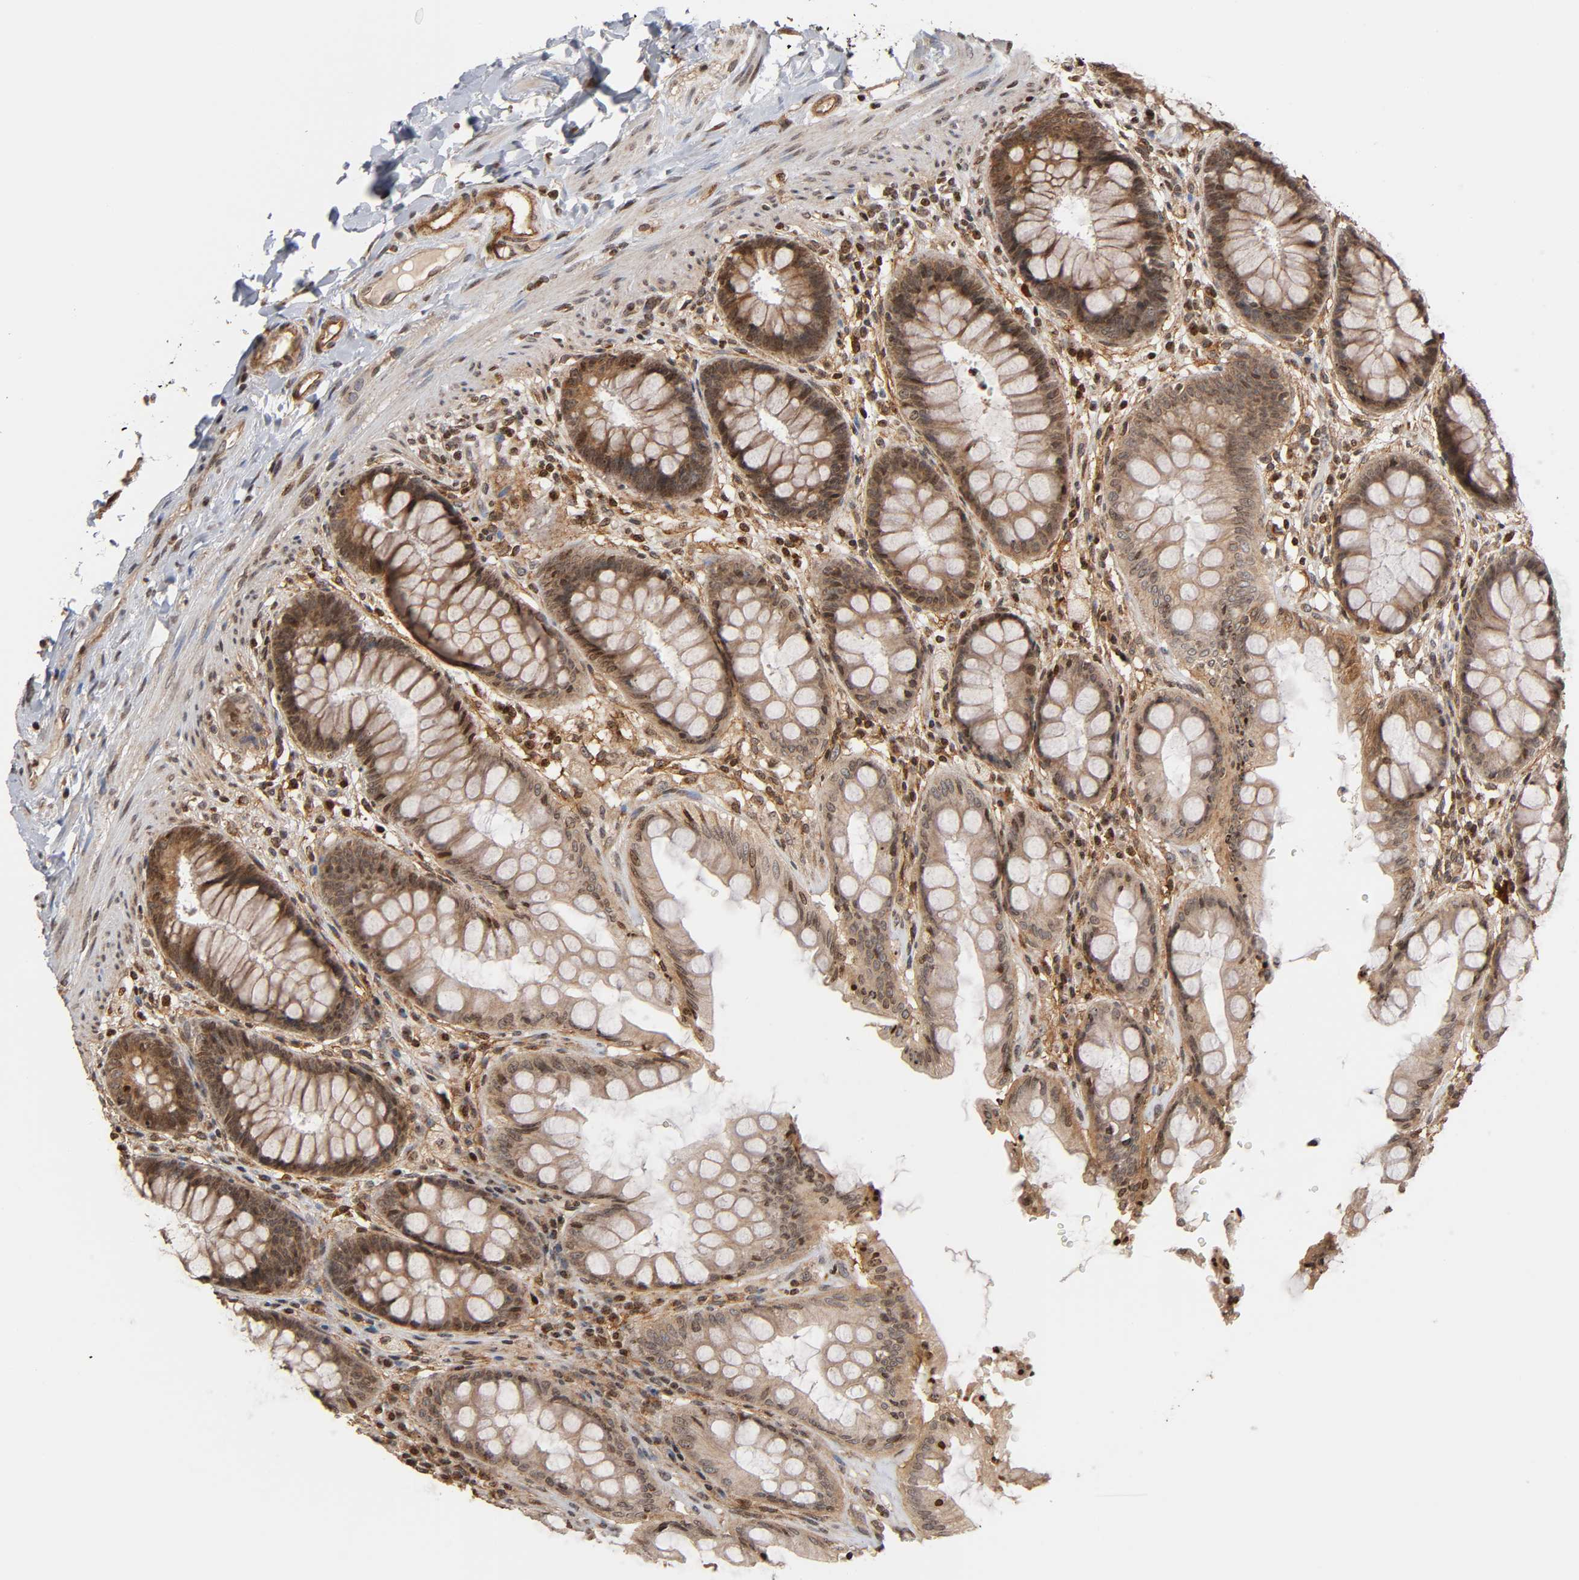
{"staining": {"intensity": "weak", "quantity": ">75%", "location": "cytoplasmic/membranous,nuclear"}, "tissue": "rectum", "cell_type": "Glandular cells", "image_type": "normal", "snomed": [{"axis": "morphology", "description": "Normal tissue, NOS"}, {"axis": "topography", "description": "Rectum"}], "caption": "Glandular cells reveal weak cytoplasmic/membranous,nuclear expression in approximately >75% of cells in benign rectum. Ihc stains the protein in brown and the nuclei are stained blue.", "gene": "ITGAV", "patient": {"sex": "female", "age": 46}}